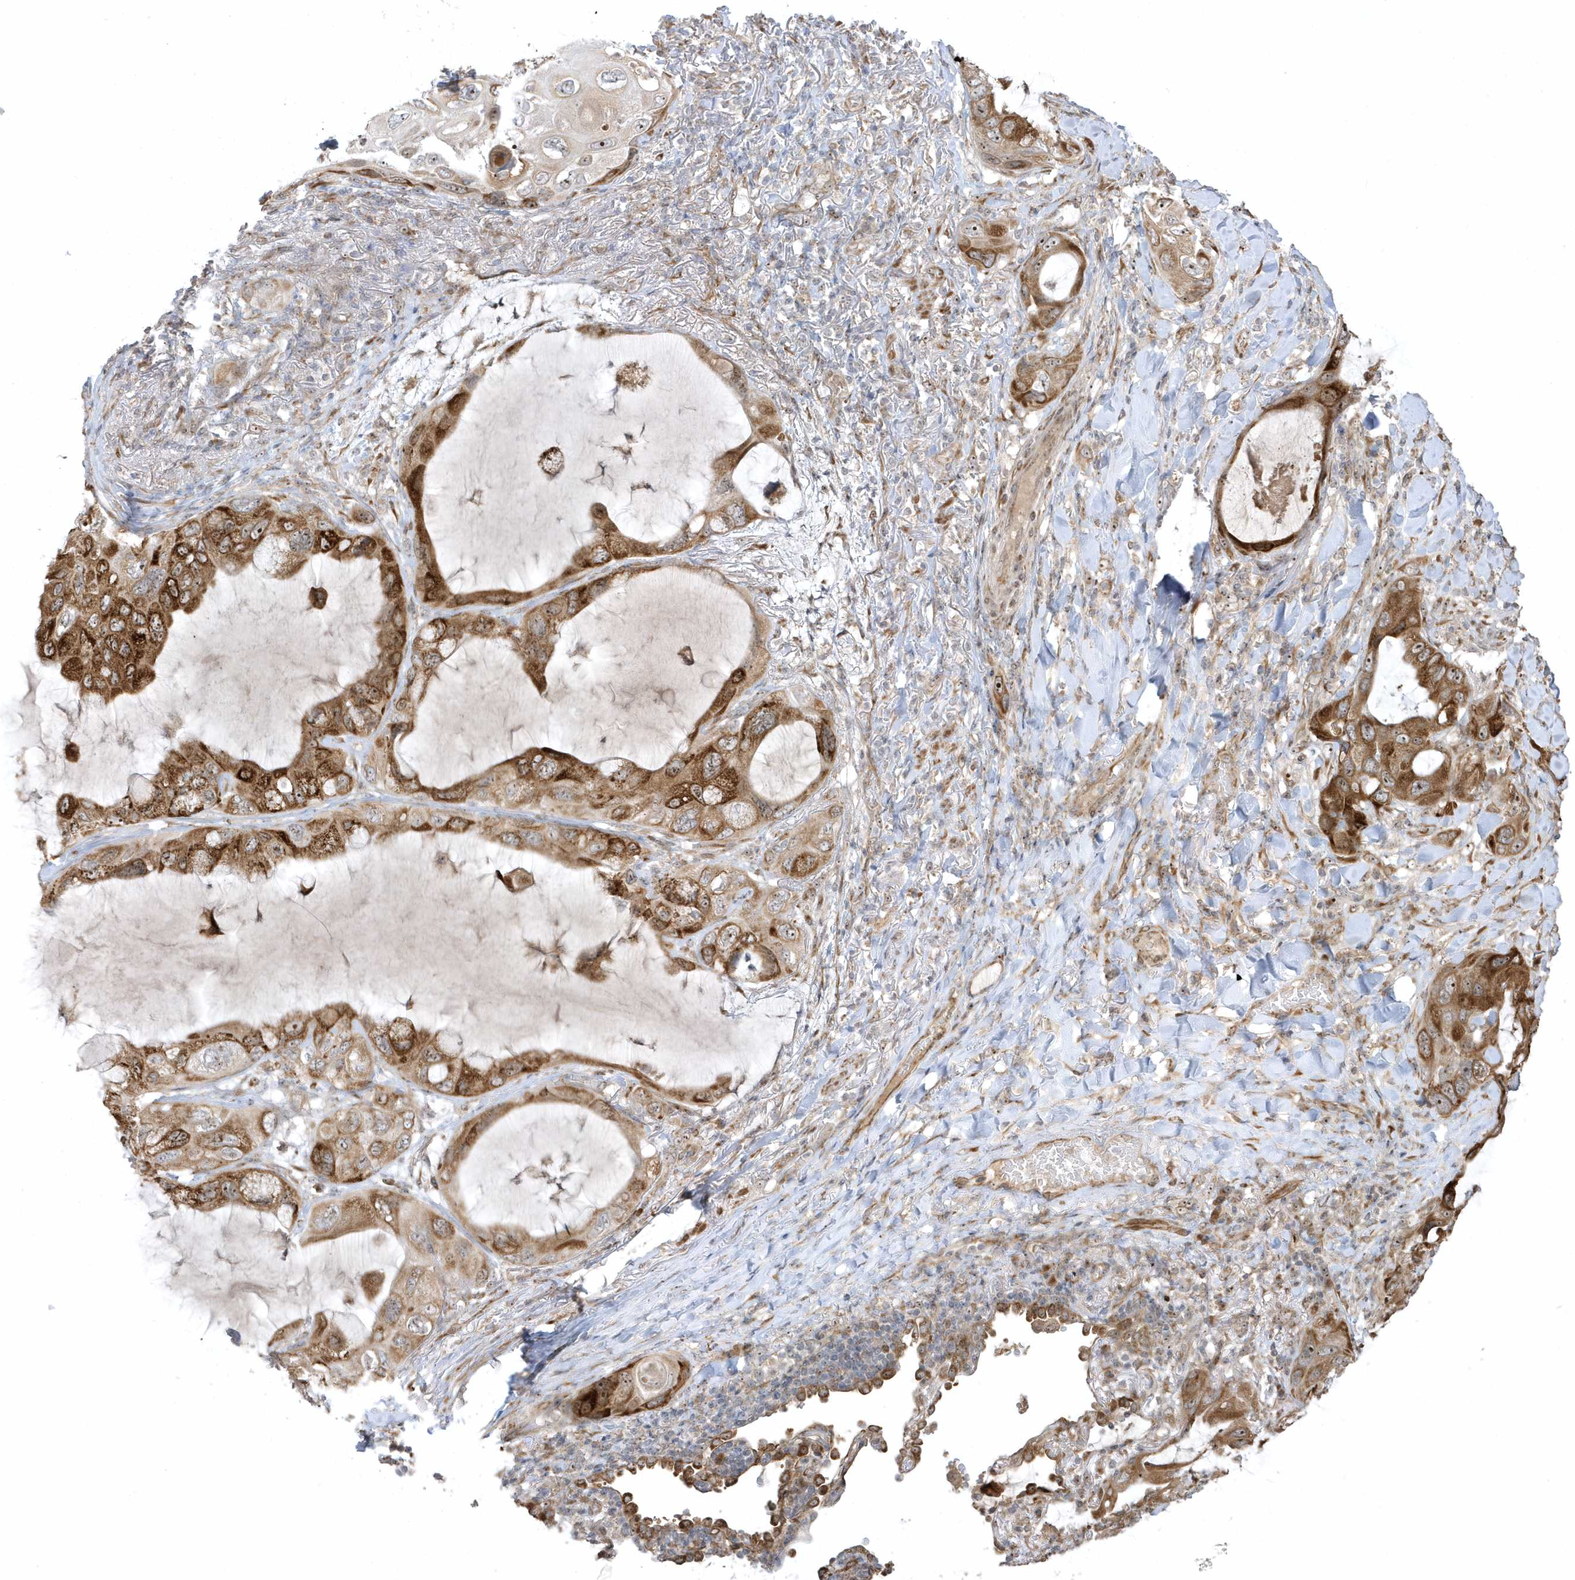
{"staining": {"intensity": "moderate", "quantity": ">75%", "location": "cytoplasmic/membranous"}, "tissue": "lung cancer", "cell_type": "Tumor cells", "image_type": "cancer", "snomed": [{"axis": "morphology", "description": "Squamous cell carcinoma, NOS"}, {"axis": "topography", "description": "Lung"}], "caption": "Brown immunohistochemical staining in lung cancer (squamous cell carcinoma) displays moderate cytoplasmic/membranous expression in approximately >75% of tumor cells.", "gene": "ECM2", "patient": {"sex": "female", "age": 73}}